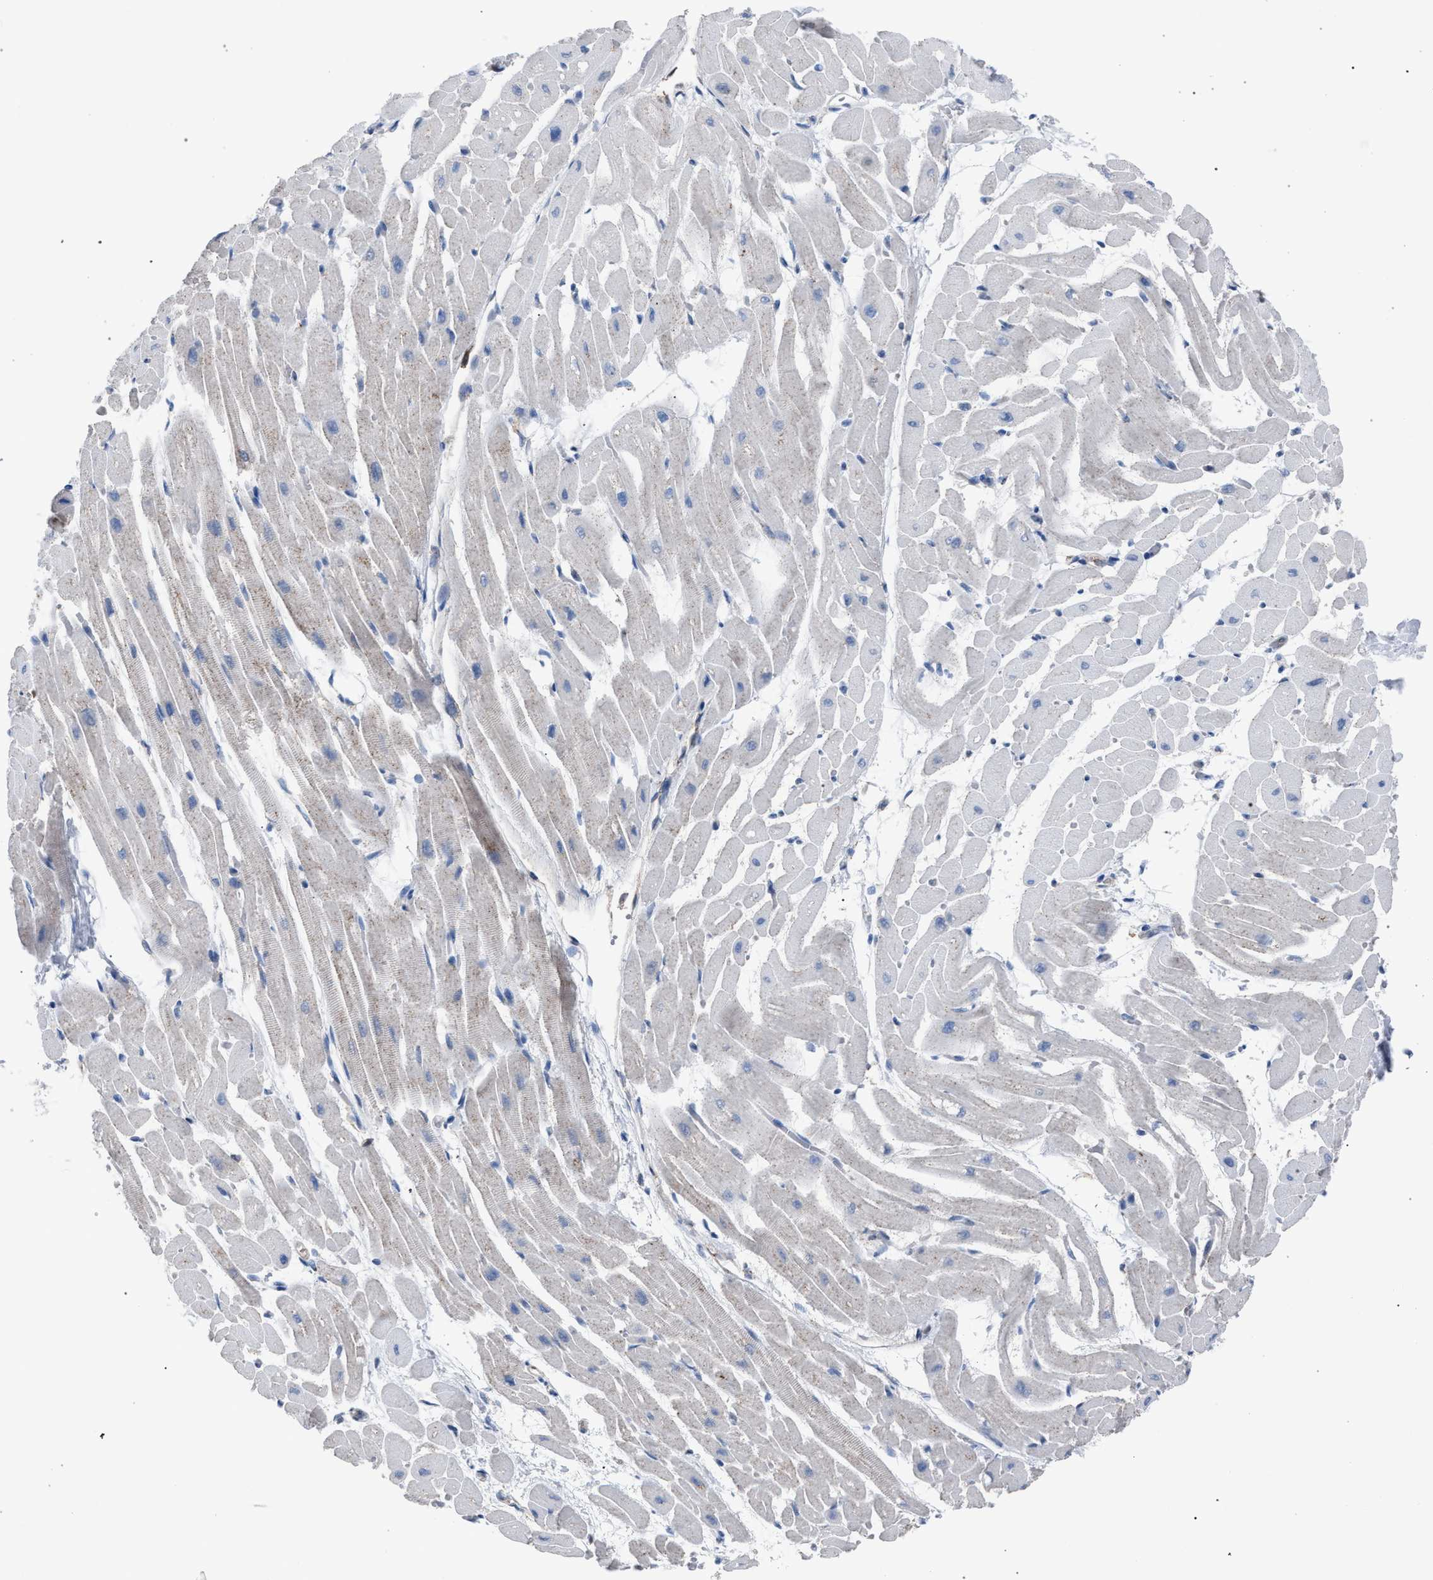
{"staining": {"intensity": "negative", "quantity": "none", "location": "none"}, "tissue": "heart muscle", "cell_type": "Cardiomyocytes", "image_type": "normal", "snomed": [{"axis": "morphology", "description": "Normal tissue, NOS"}, {"axis": "topography", "description": "Heart"}], "caption": "Cardiomyocytes are negative for brown protein staining in unremarkable heart muscle. (Stains: DAB (3,3'-diaminobenzidine) IHC with hematoxylin counter stain, Microscopy: brightfield microscopy at high magnification).", "gene": "HSD17B4", "patient": {"sex": "male", "age": 45}}